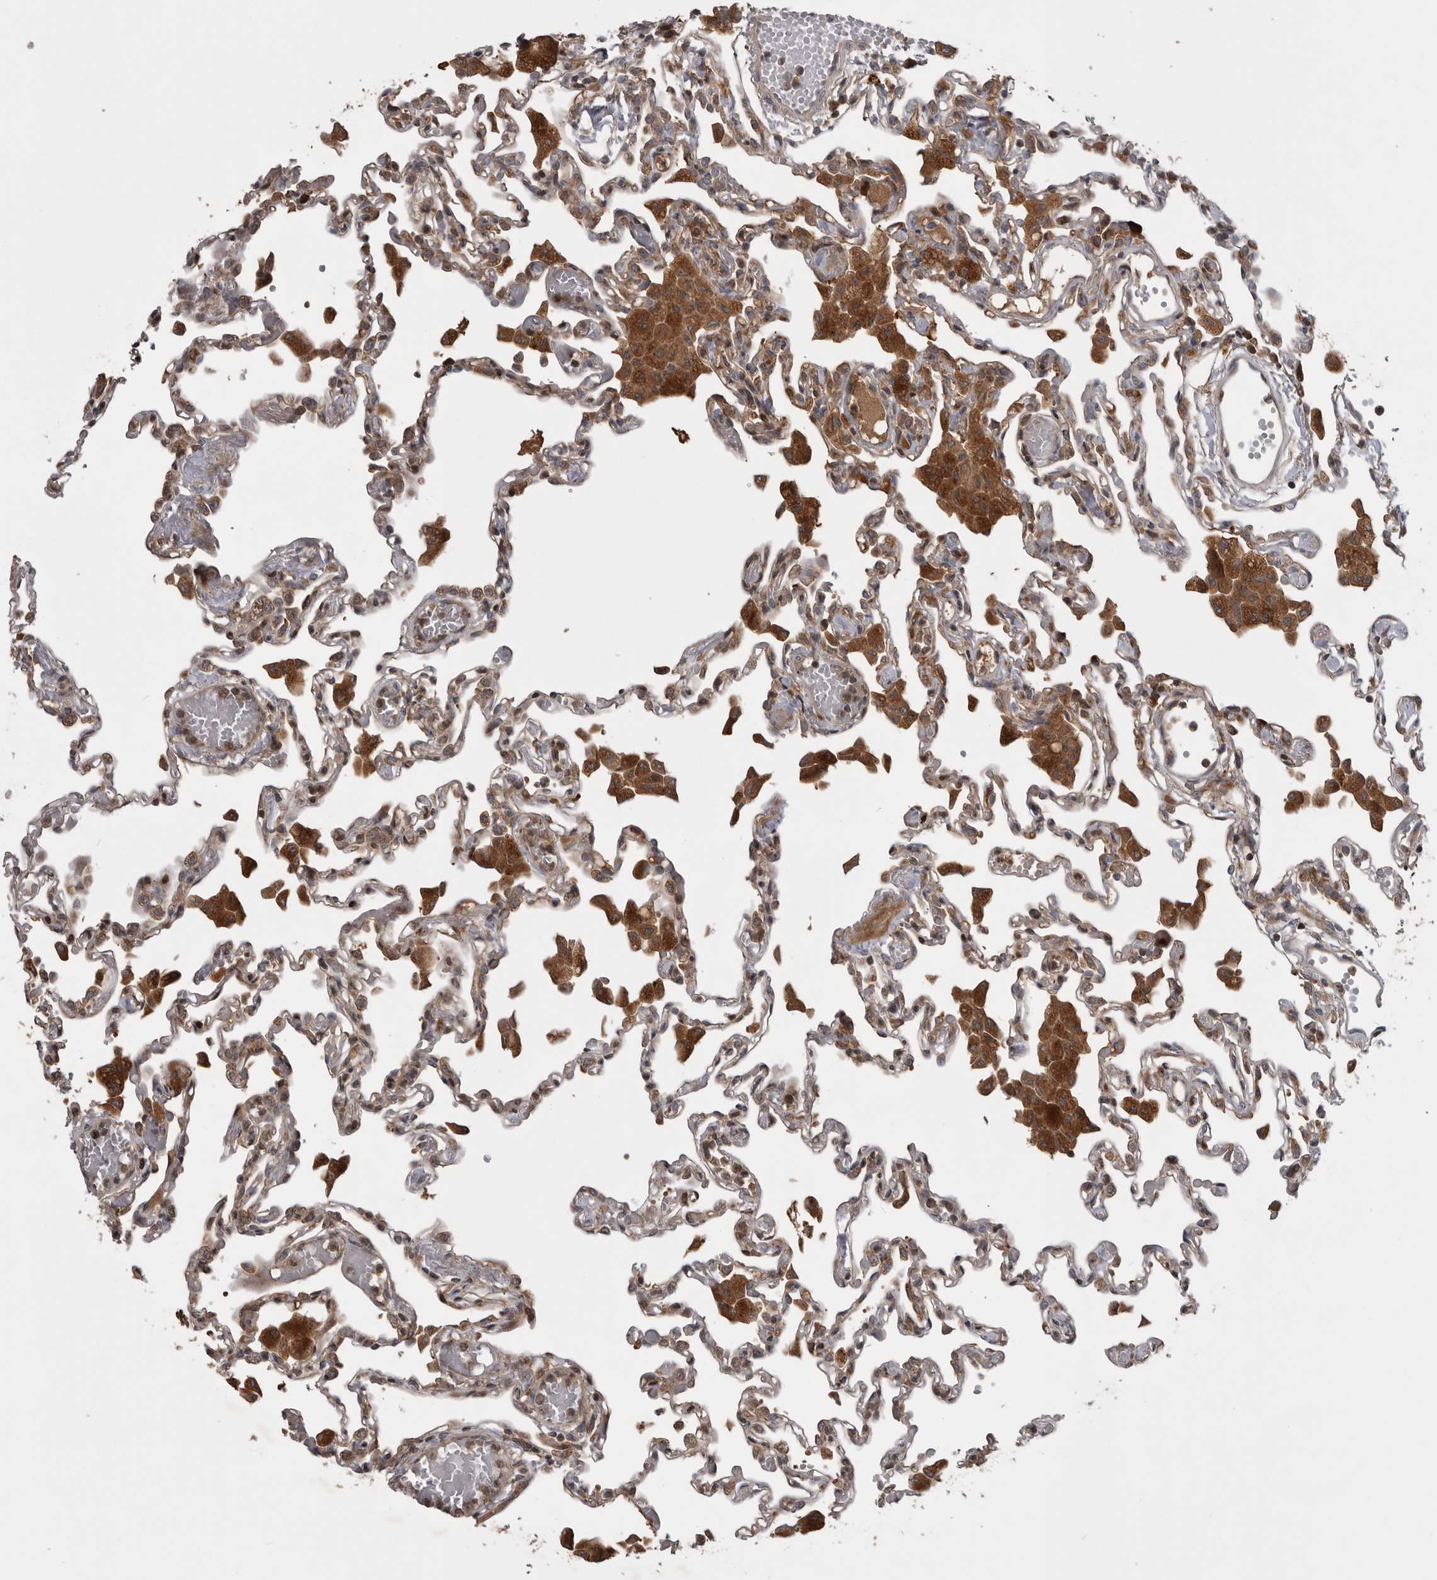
{"staining": {"intensity": "moderate", "quantity": ">75%", "location": "cytoplasmic/membranous"}, "tissue": "lung", "cell_type": "Alveolar cells", "image_type": "normal", "snomed": [{"axis": "morphology", "description": "Normal tissue, NOS"}, {"axis": "topography", "description": "Bronchus"}, {"axis": "topography", "description": "Lung"}], "caption": "IHC of benign lung exhibits medium levels of moderate cytoplasmic/membranous staining in about >75% of alveolar cells.", "gene": "RAB3GAP2", "patient": {"sex": "female", "age": 49}}